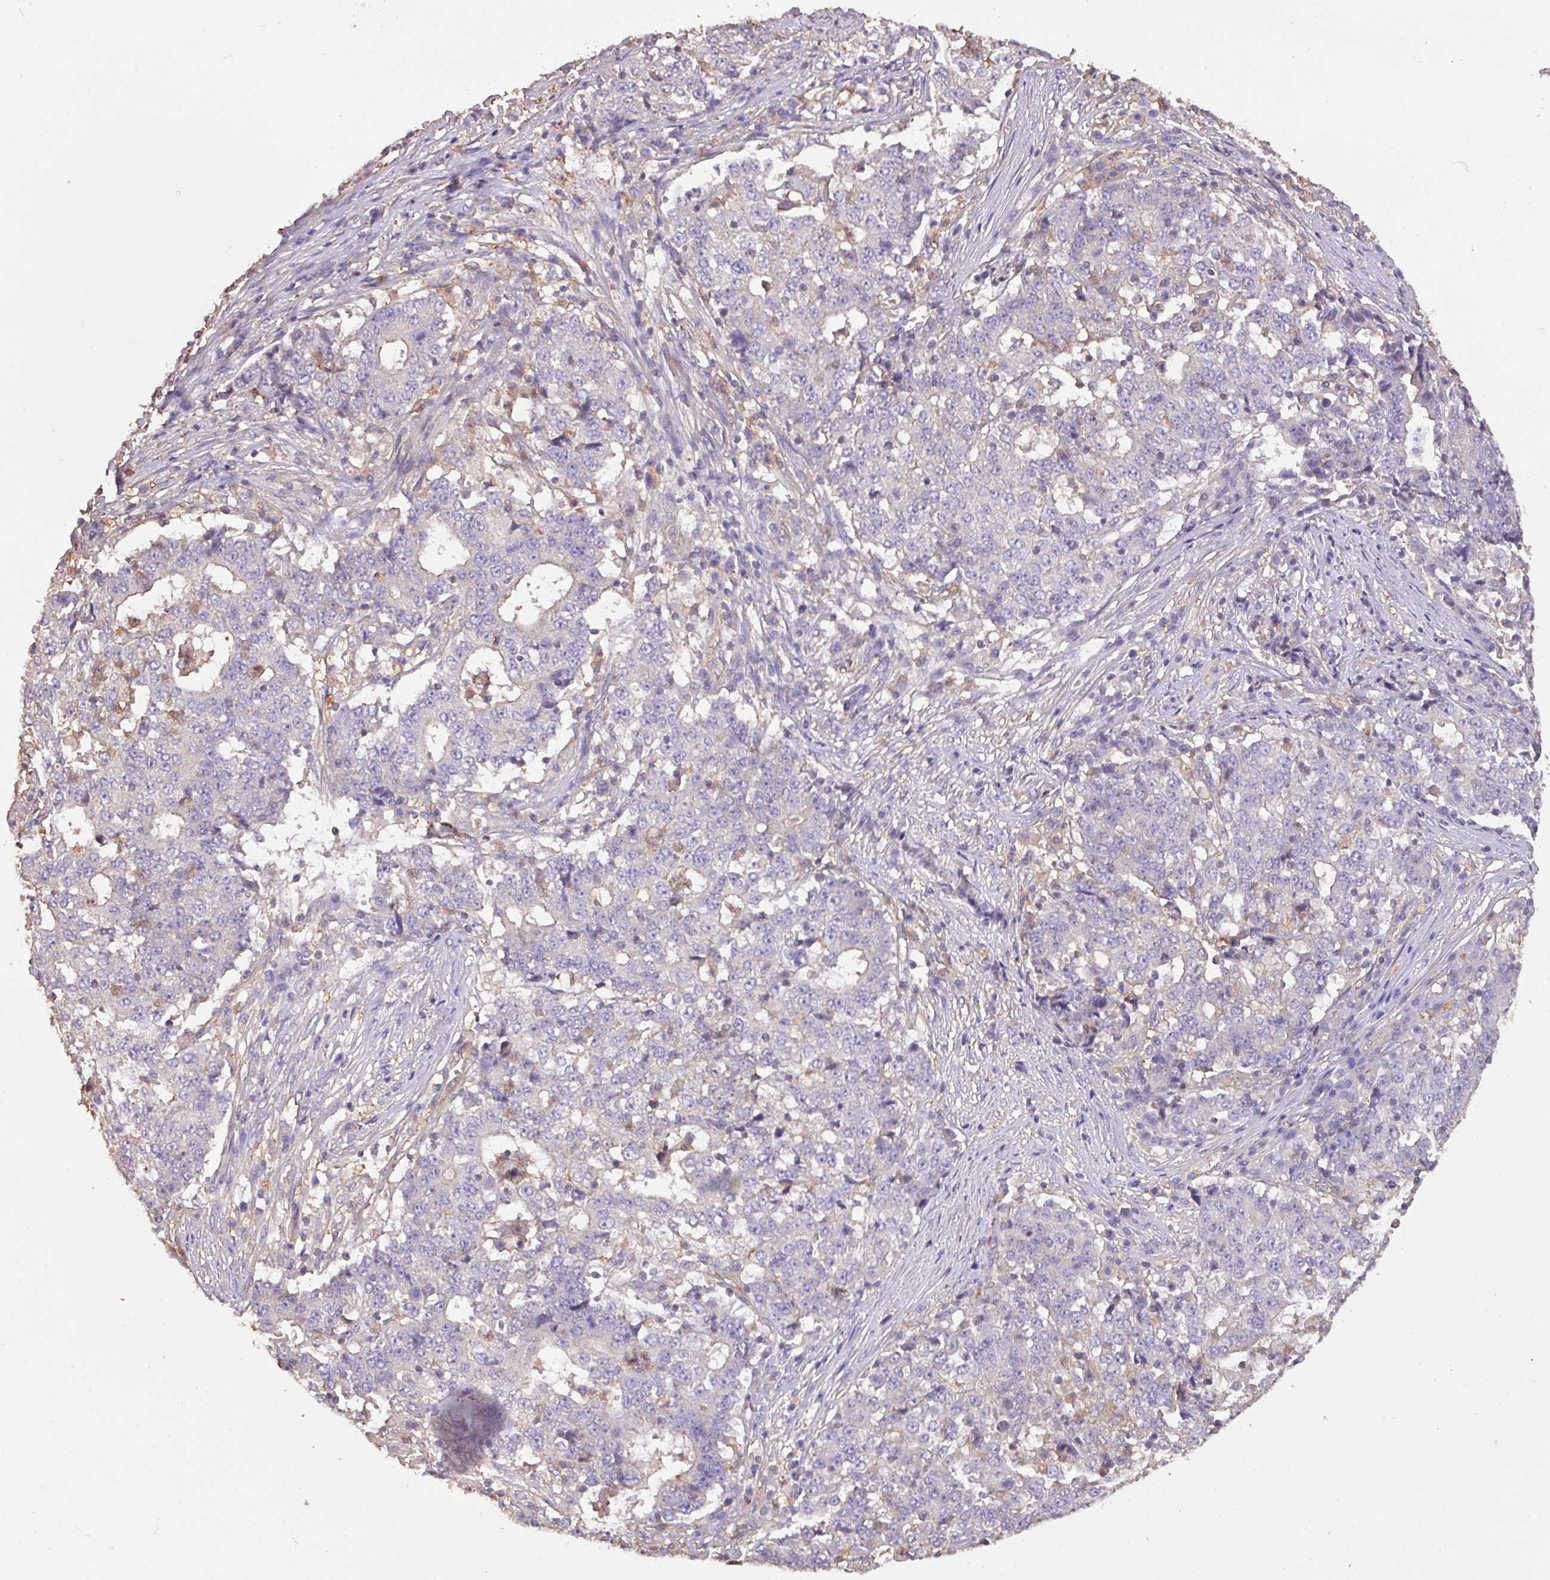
{"staining": {"intensity": "negative", "quantity": "none", "location": "none"}, "tissue": "stomach cancer", "cell_type": "Tumor cells", "image_type": "cancer", "snomed": [{"axis": "morphology", "description": "Adenocarcinoma, NOS"}, {"axis": "topography", "description": "Stomach"}], "caption": "Immunohistochemical staining of adenocarcinoma (stomach) reveals no significant staining in tumor cells.", "gene": "CALML4", "patient": {"sex": "male", "age": 59}}